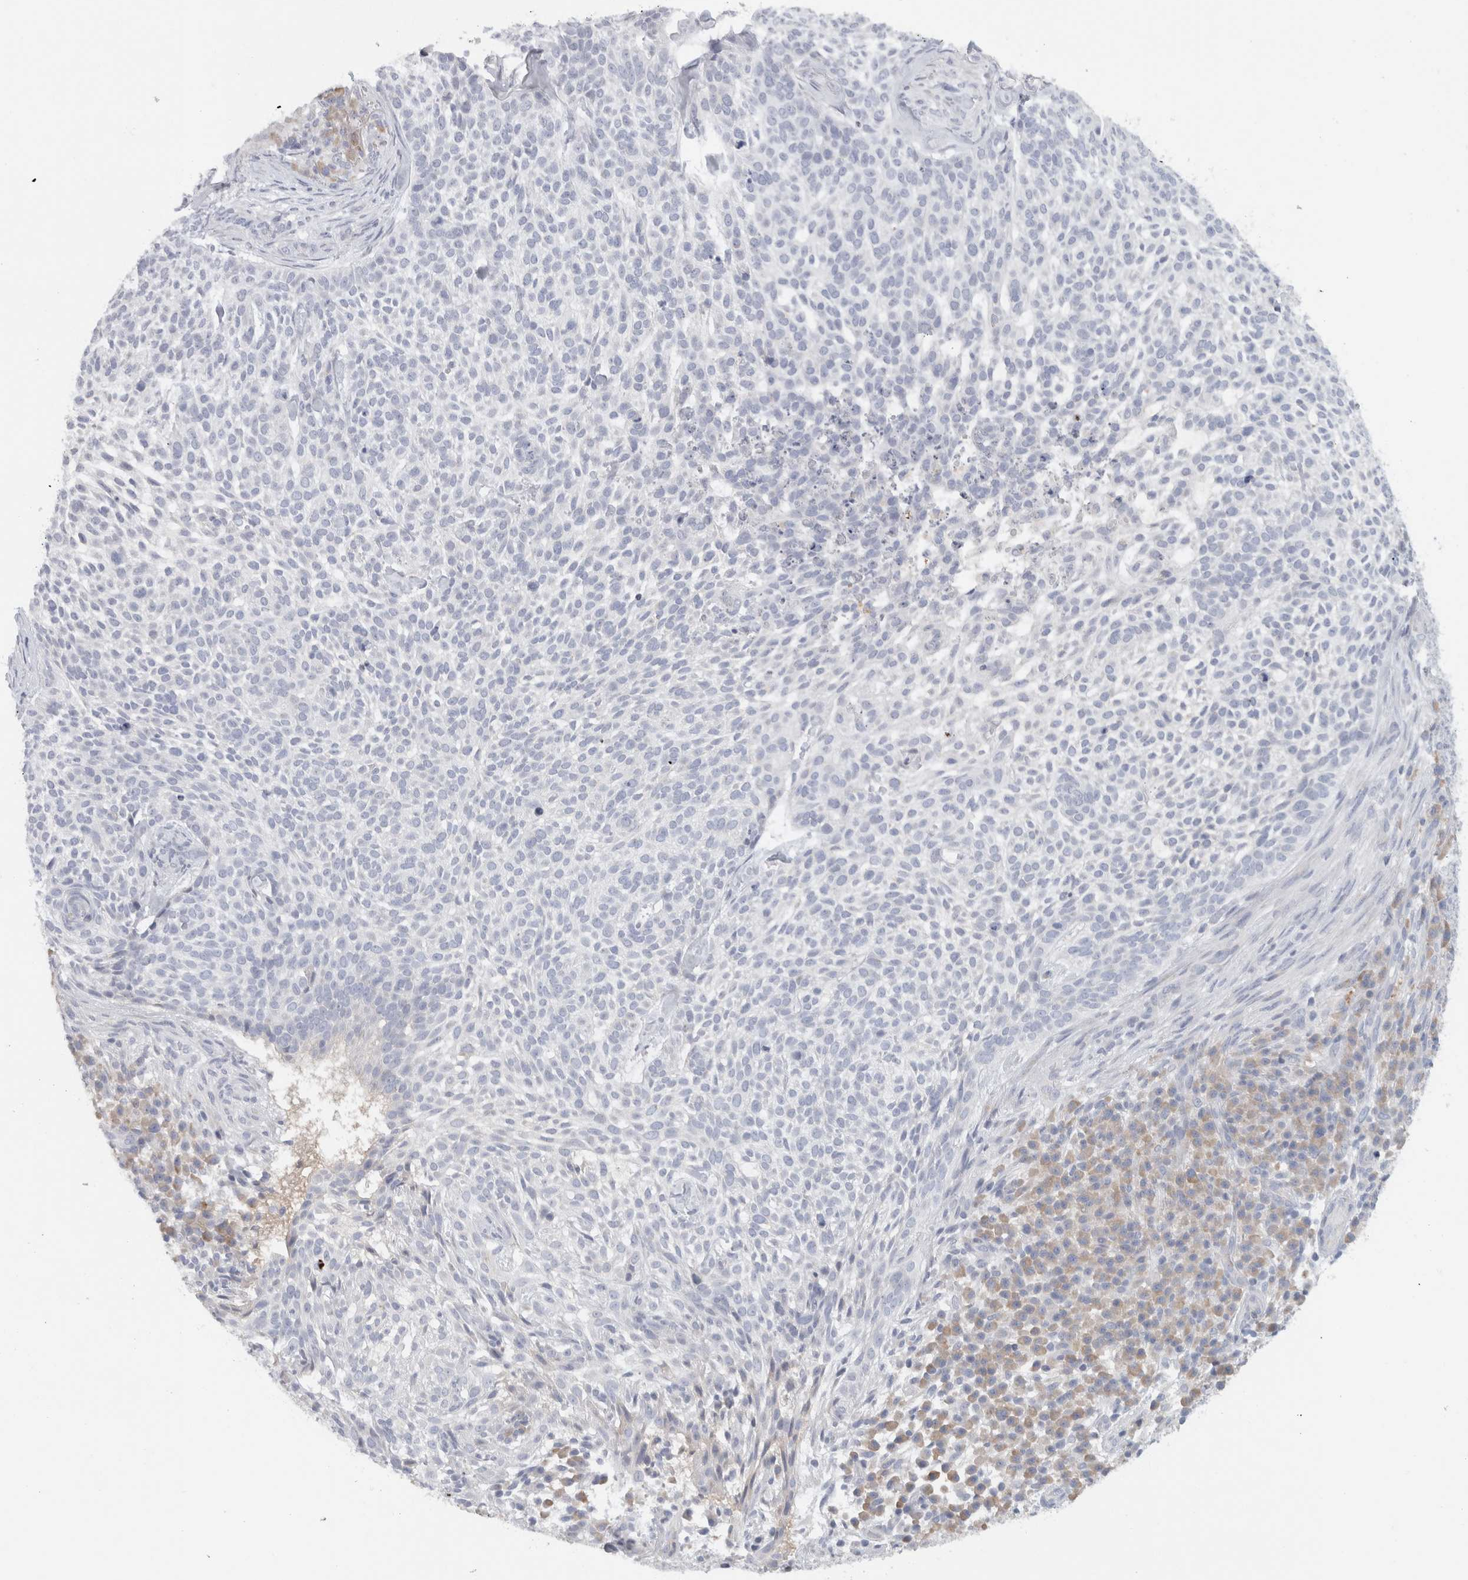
{"staining": {"intensity": "negative", "quantity": "none", "location": "none"}, "tissue": "skin cancer", "cell_type": "Tumor cells", "image_type": "cancer", "snomed": [{"axis": "morphology", "description": "Basal cell carcinoma"}, {"axis": "topography", "description": "Skin"}], "caption": "DAB immunohistochemical staining of human skin cancer (basal cell carcinoma) demonstrates no significant staining in tumor cells. Nuclei are stained in blue.", "gene": "STK31", "patient": {"sex": "female", "age": 64}}